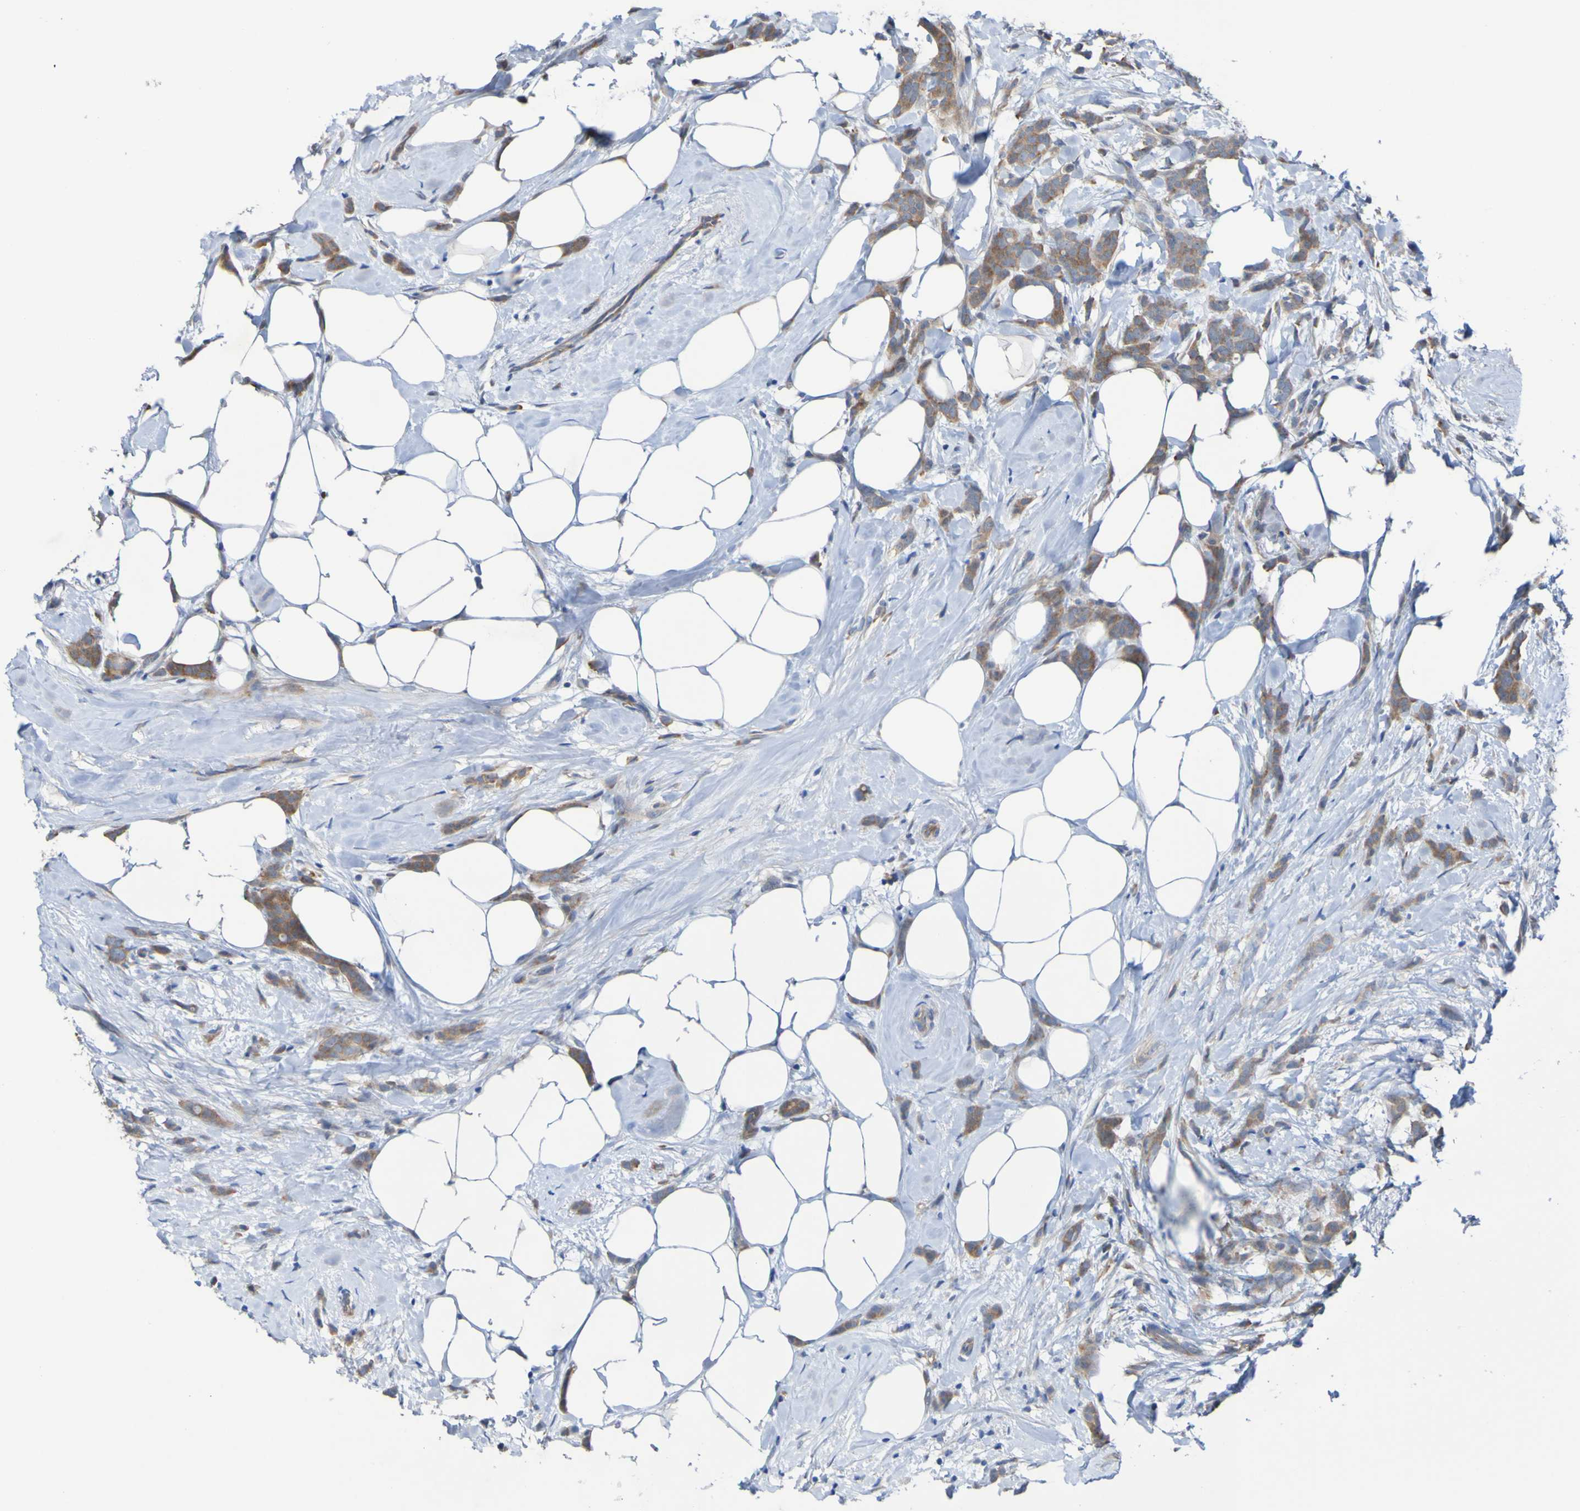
{"staining": {"intensity": "moderate", "quantity": ">75%", "location": "cytoplasmic/membranous"}, "tissue": "breast cancer", "cell_type": "Tumor cells", "image_type": "cancer", "snomed": [{"axis": "morphology", "description": "Lobular carcinoma, in situ"}, {"axis": "morphology", "description": "Lobular carcinoma"}, {"axis": "topography", "description": "Breast"}], "caption": "An immunohistochemistry (IHC) image of neoplastic tissue is shown. Protein staining in brown labels moderate cytoplasmic/membranous positivity in lobular carcinoma in situ (breast) within tumor cells.", "gene": "SDK1", "patient": {"sex": "female", "age": 41}}